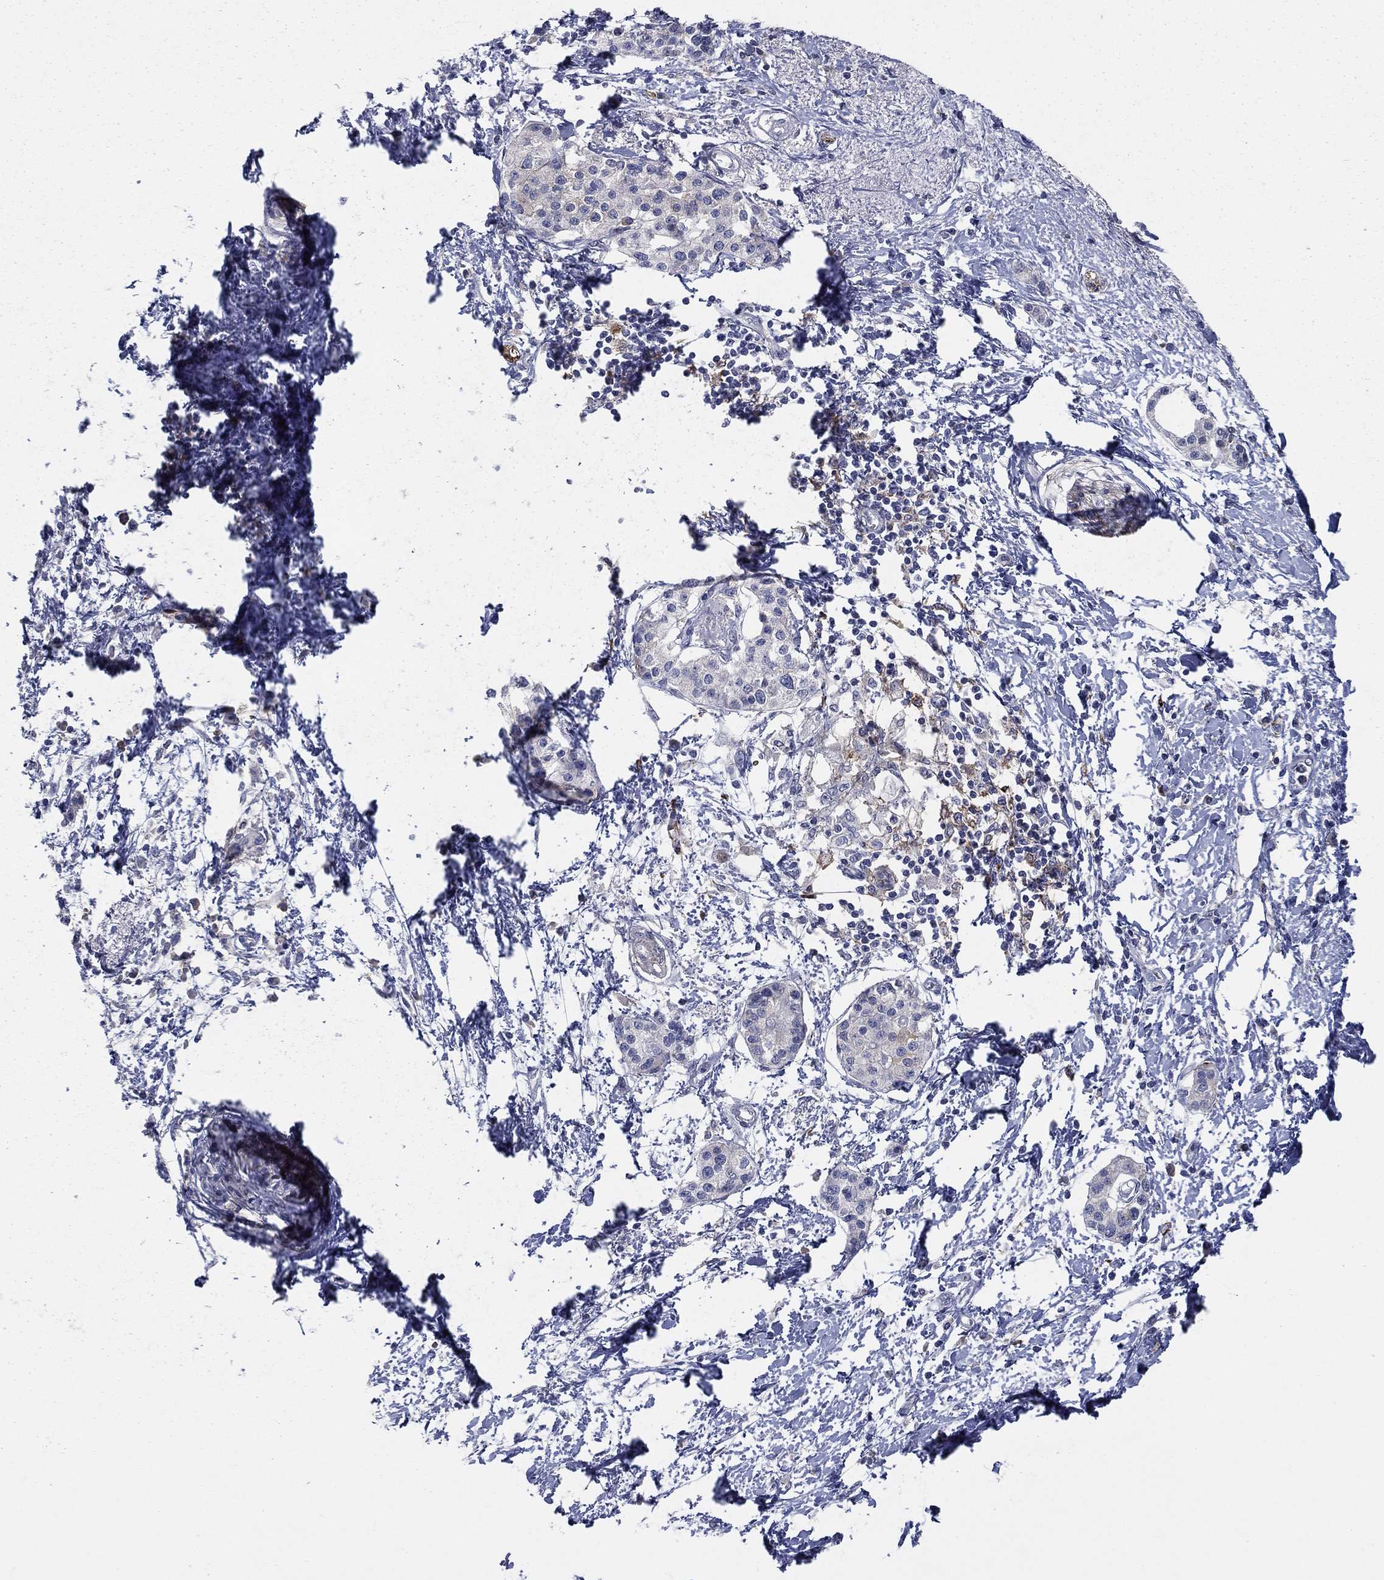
{"staining": {"intensity": "negative", "quantity": "none", "location": "none"}, "tissue": "pancreatic cancer", "cell_type": "Tumor cells", "image_type": "cancer", "snomed": [{"axis": "morphology", "description": "Normal tissue, NOS"}, {"axis": "morphology", "description": "Adenocarcinoma, NOS"}, {"axis": "topography", "description": "Pancreas"}, {"axis": "topography", "description": "Duodenum"}], "caption": "High magnification brightfield microscopy of adenocarcinoma (pancreatic) stained with DAB (3,3'-diaminobenzidine) (brown) and counterstained with hematoxylin (blue): tumor cells show no significant positivity.", "gene": "CD274", "patient": {"sex": "female", "age": 60}}